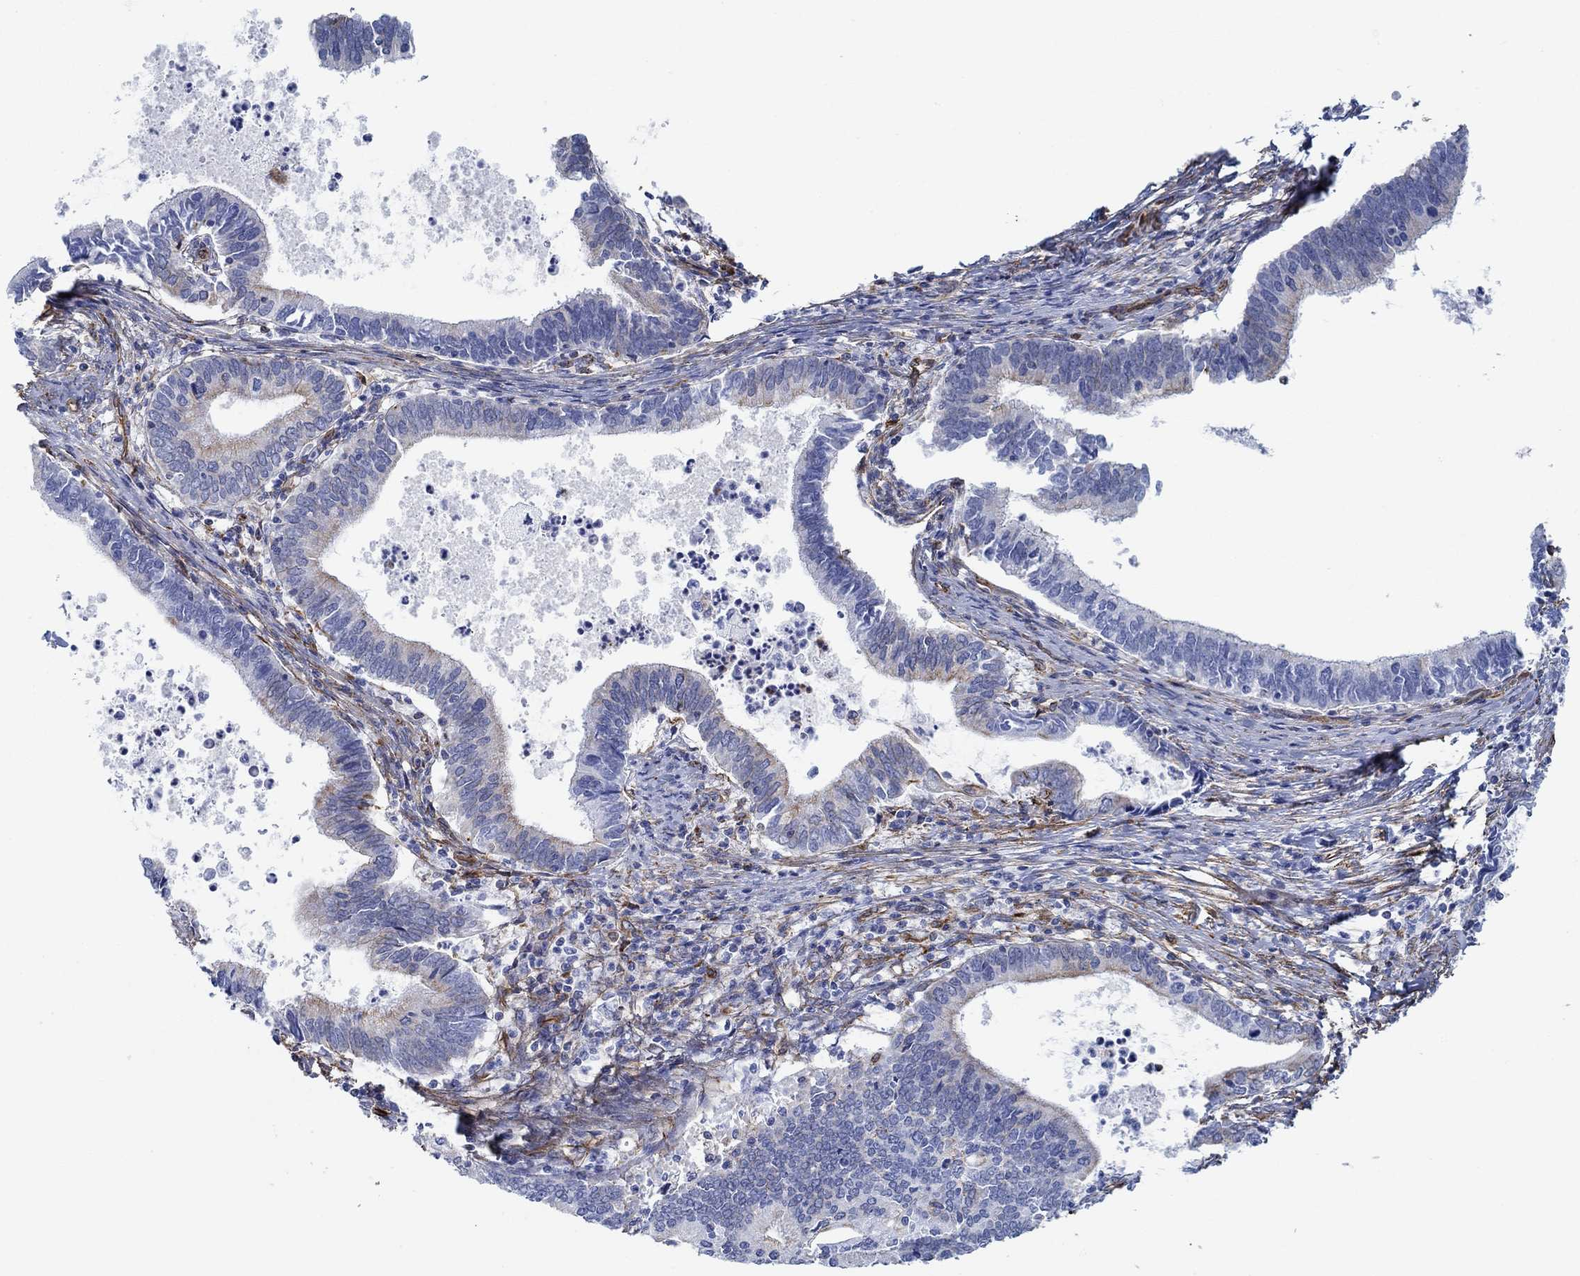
{"staining": {"intensity": "negative", "quantity": "none", "location": "none"}, "tissue": "cervical cancer", "cell_type": "Tumor cells", "image_type": "cancer", "snomed": [{"axis": "morphology", "description": "Adenocarcinoma, NOS"}, {"axis": "topography", "description": "Cervix"}], "caption": "High magnification brightfield microscopy of cervical cancer (adenocarcinoma) stained with DAB (3,3'-diaminobenzidine) (brown) and counterstained with hematoxylin (blue): tumor cells show no significant expression.", "gene": "STC2", "patient": {"sex": "female", "age": 42}}